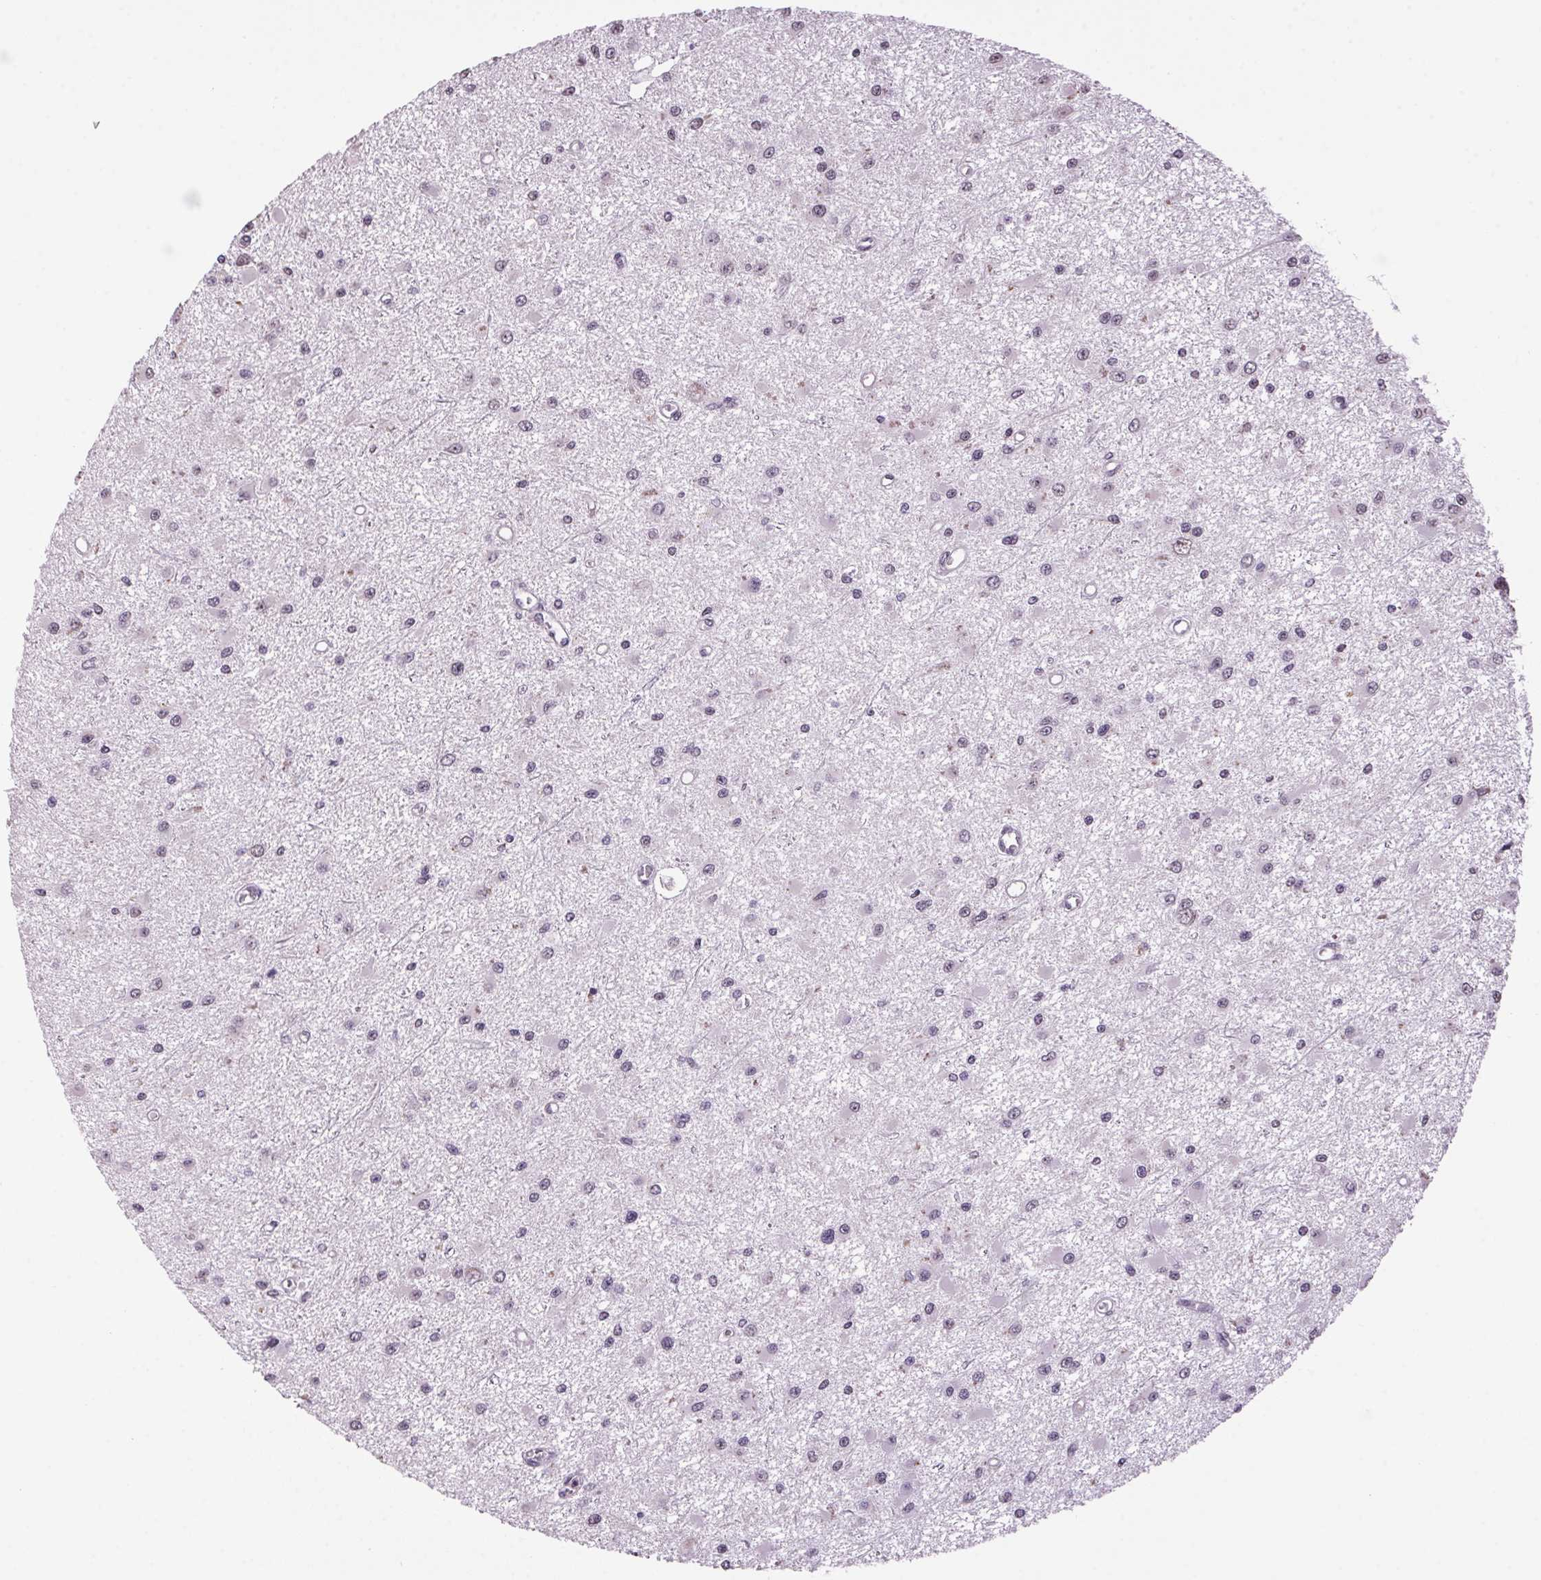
{"staining": {"intensity": "weak", "quantity": "<25%", "location": "nuclear"}, "tissue": "glioma", "cell_type": "Tumor cells", "image_type": "cancer", "snomed": [{"axis": "morphology", "description": "Glioma, malignant, High grade"}, {"axis": "topography", "description": "Brain"}], "caption": "Human malignant high-grade glioma stained for a protein using immunohistochemistry demonstrates no expression in tumor cells.", "gene": "VWA3B", "patient": {"sex": "male", "age": 54}}